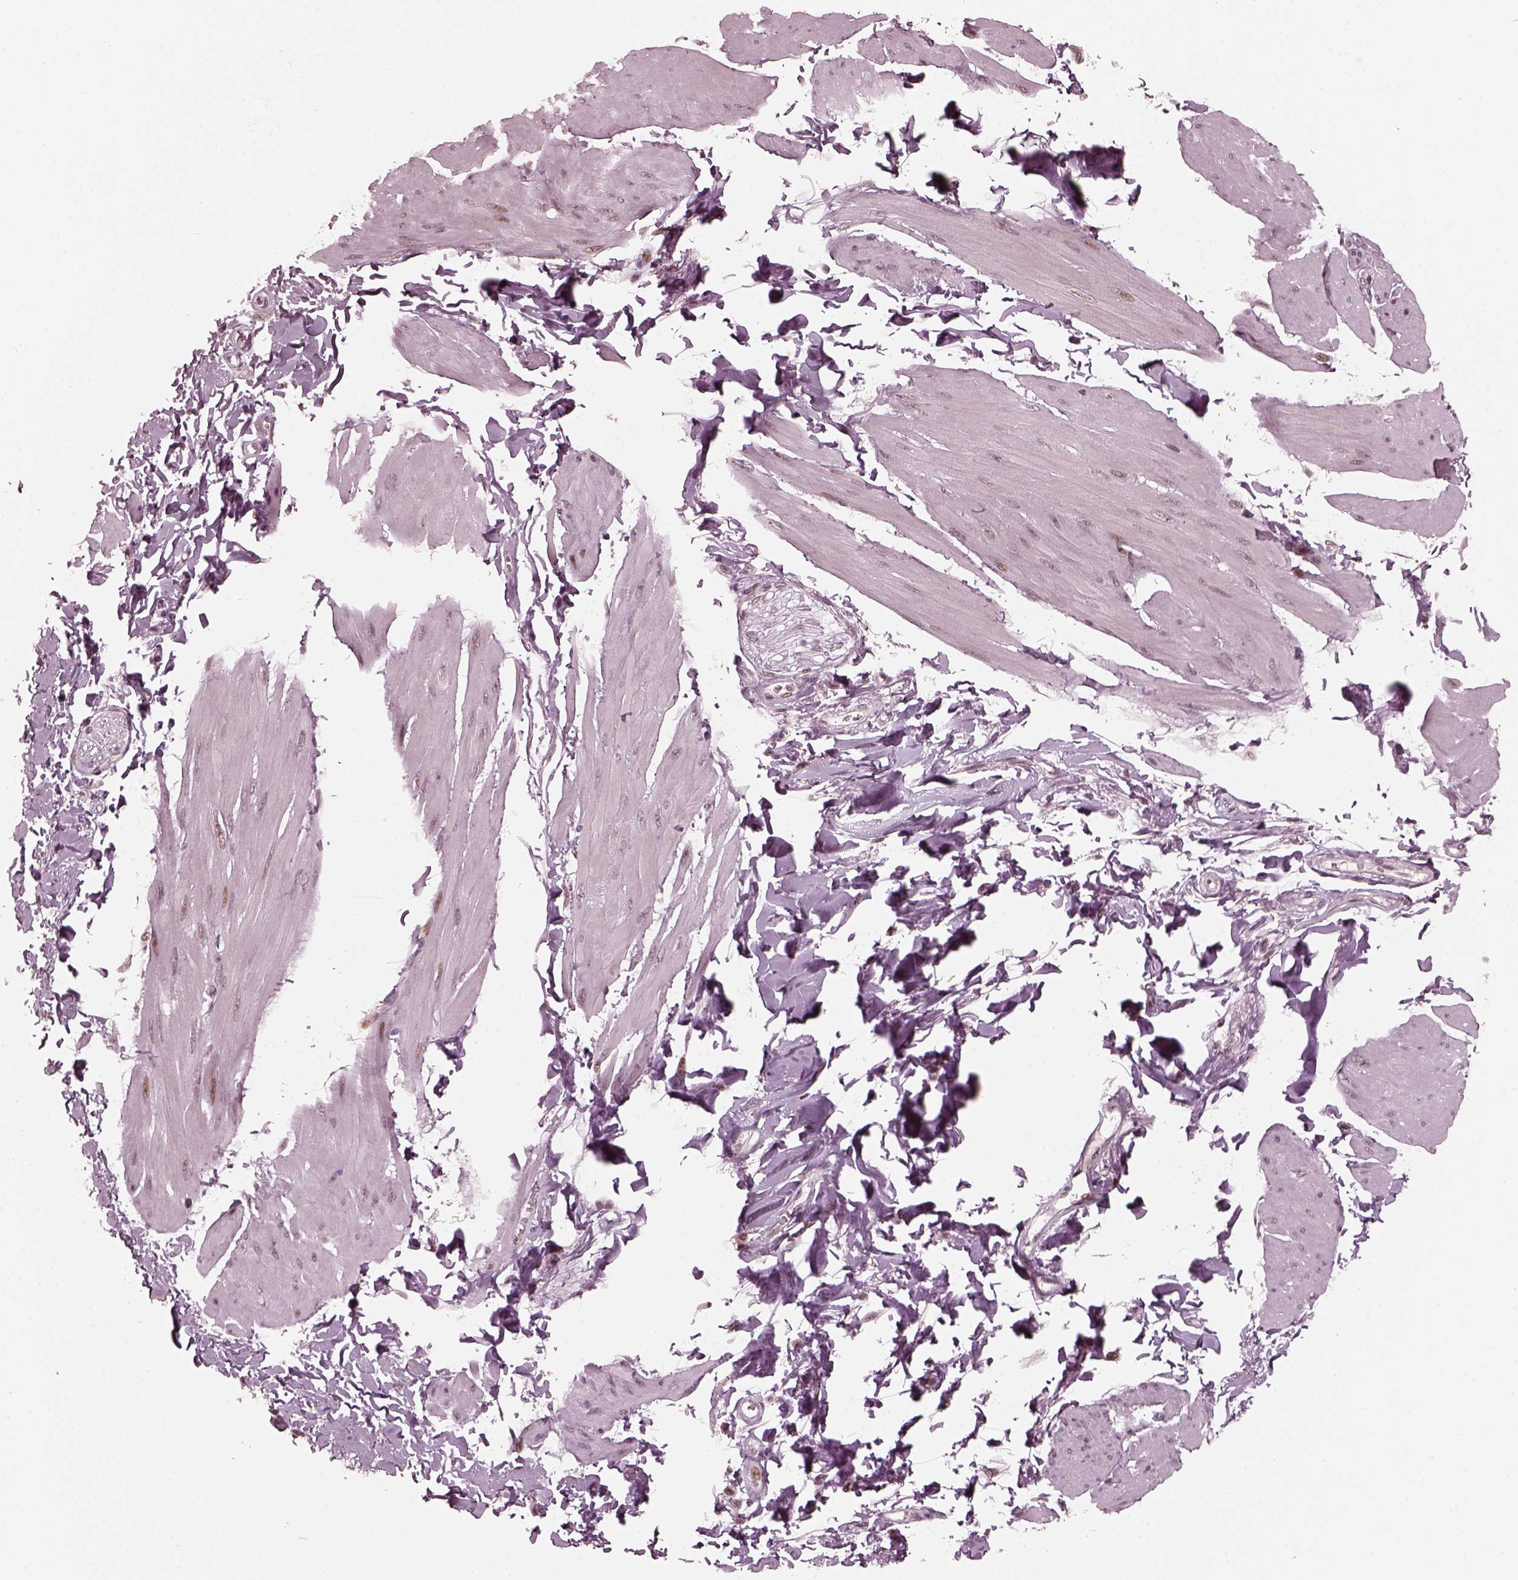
{"staining": {"intensity": "negative", "quantity": "none", "location": "none"}, "tissue": "smooth muscle", "cell_type": "Smooth muscle cells", "image_type": "normal", "snomed": [{"axis": "morphology", "description": "Normal tissue, NOS"}, {"axis": "topography", "description": "Adipose tissue"}, {"axis": "topography", "description": "Smooth muscle"}, {"axis": "topography", "description": "Peripheral nerve tissue"}], "caption": "This is a histopathology image of immunohistochemistry staining of unremarkable smooth muscle, which shows no positivity in smooth muscle cells. The staining is performed using DAB brown chromogen with nuclei counter-stained in using hematoxylin.", "gene": "TRIB3", "patient": {"sex": "male", "age": 83}}